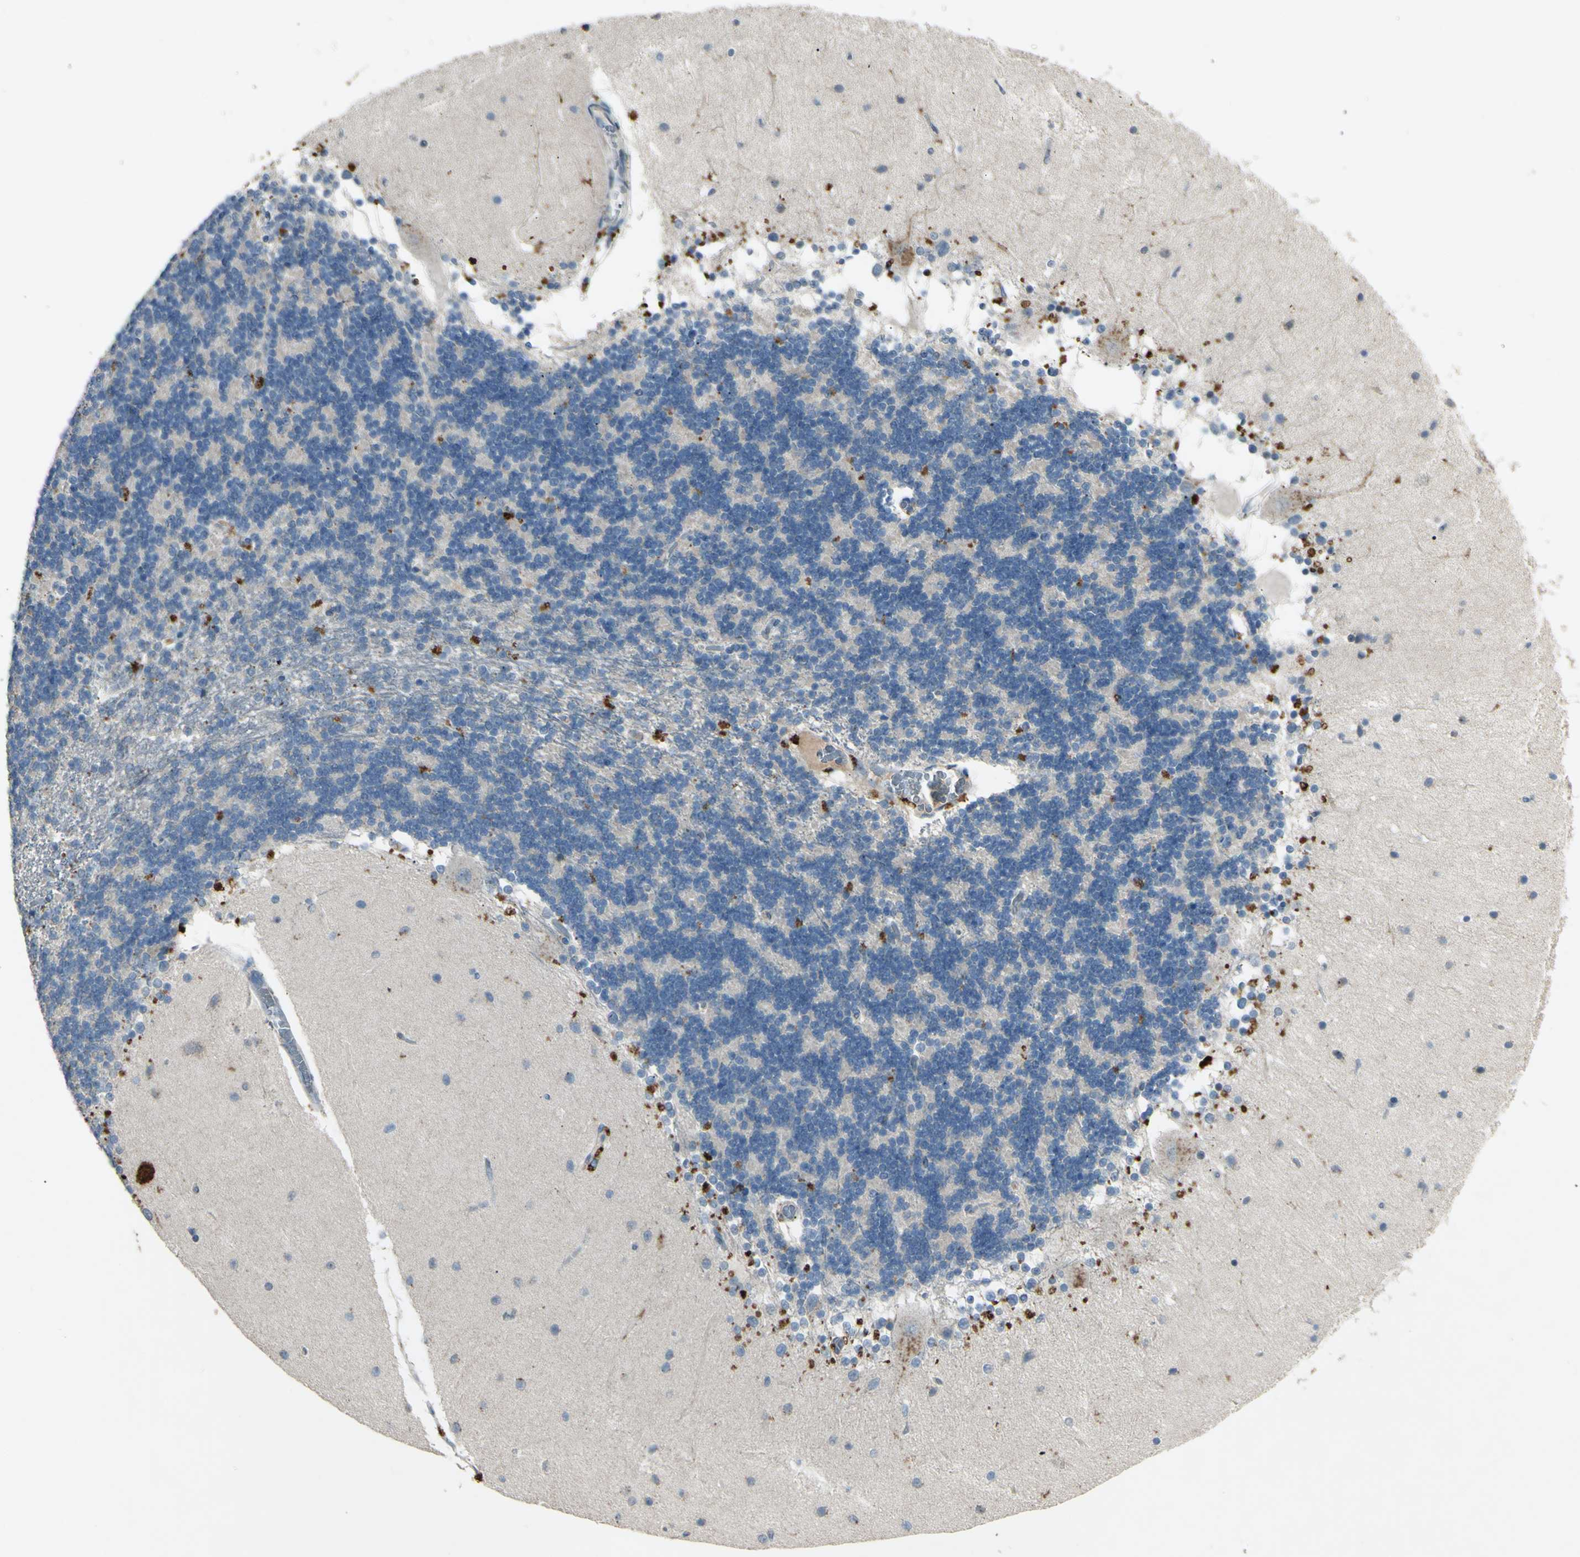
{"staining": {"intensity": "negative", "quantity": "none", "location": "none"}, "tissue": "cerebellum", "cell_type": "Cells in granular layer", "image_type": "normal", "snomed": [{"axis": "morphology", "description": "Normal tissue, NOS"}, {"axis": "topography", "description": "Cerebellum"}], "caption": "An image of cerebellum stained for a protein exhibits no brown staining in cells in granular layer.", "gene": "TIMM21", "patient": {"sex": "female", "age": 54}}